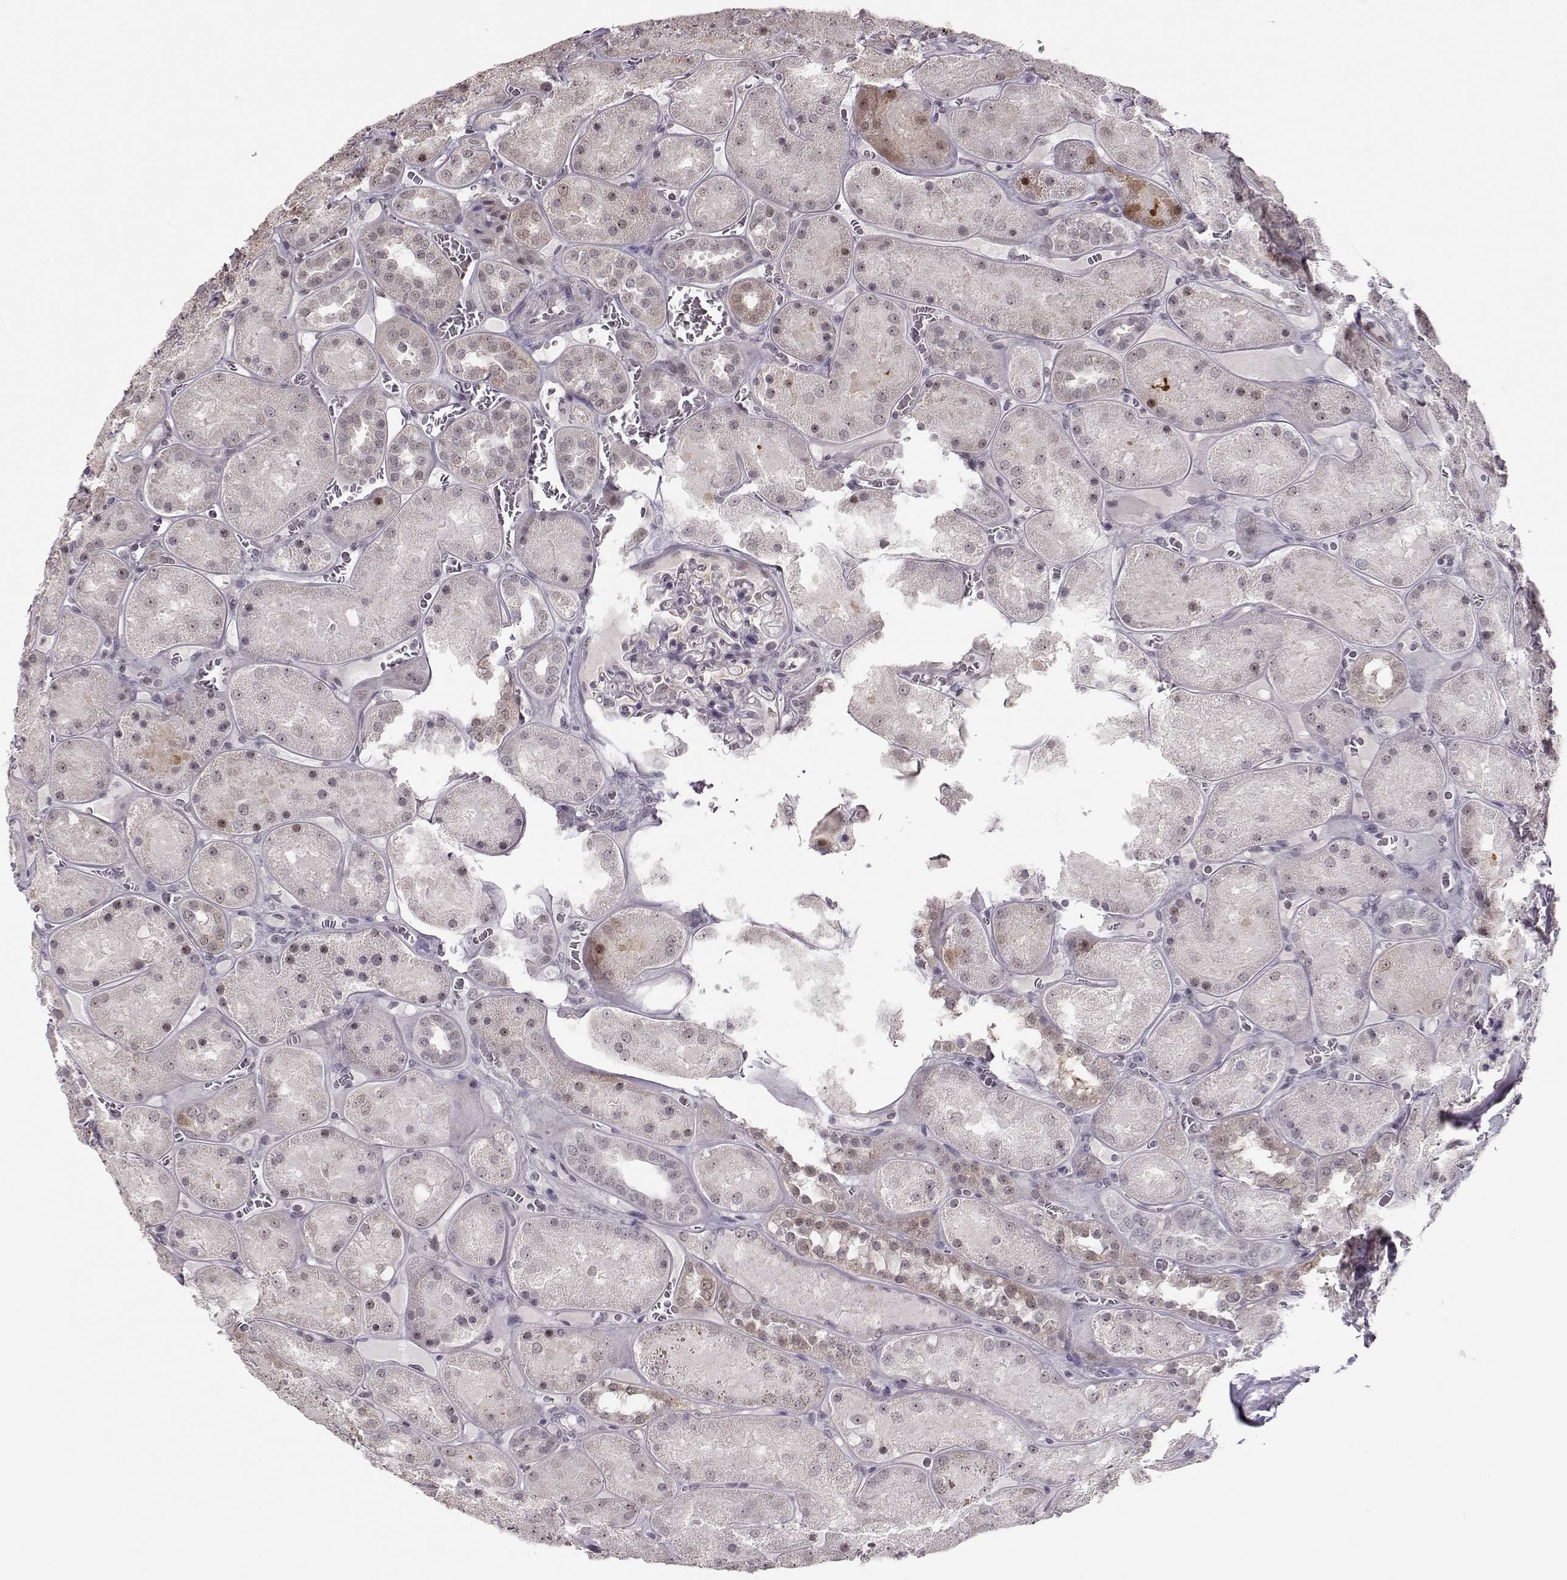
{"staining": {"intensity": "negative", "quantity": "none", "location": "none"}, "tissue": "kidney", "cell_type": "Cells in glomeruli", "image_type": "normal", "snomed": [{"axis": "morphology", "description": "Normal tissue, NOS"}, {"axis": "topography", "description": "Kidney"}], "caption": "Normal kidney was stained to show a protein in brown. There is no significant positivity in cells in glomeruli.", "gene": "PCP4", "patient": {"sex": "male", "age": 73}}